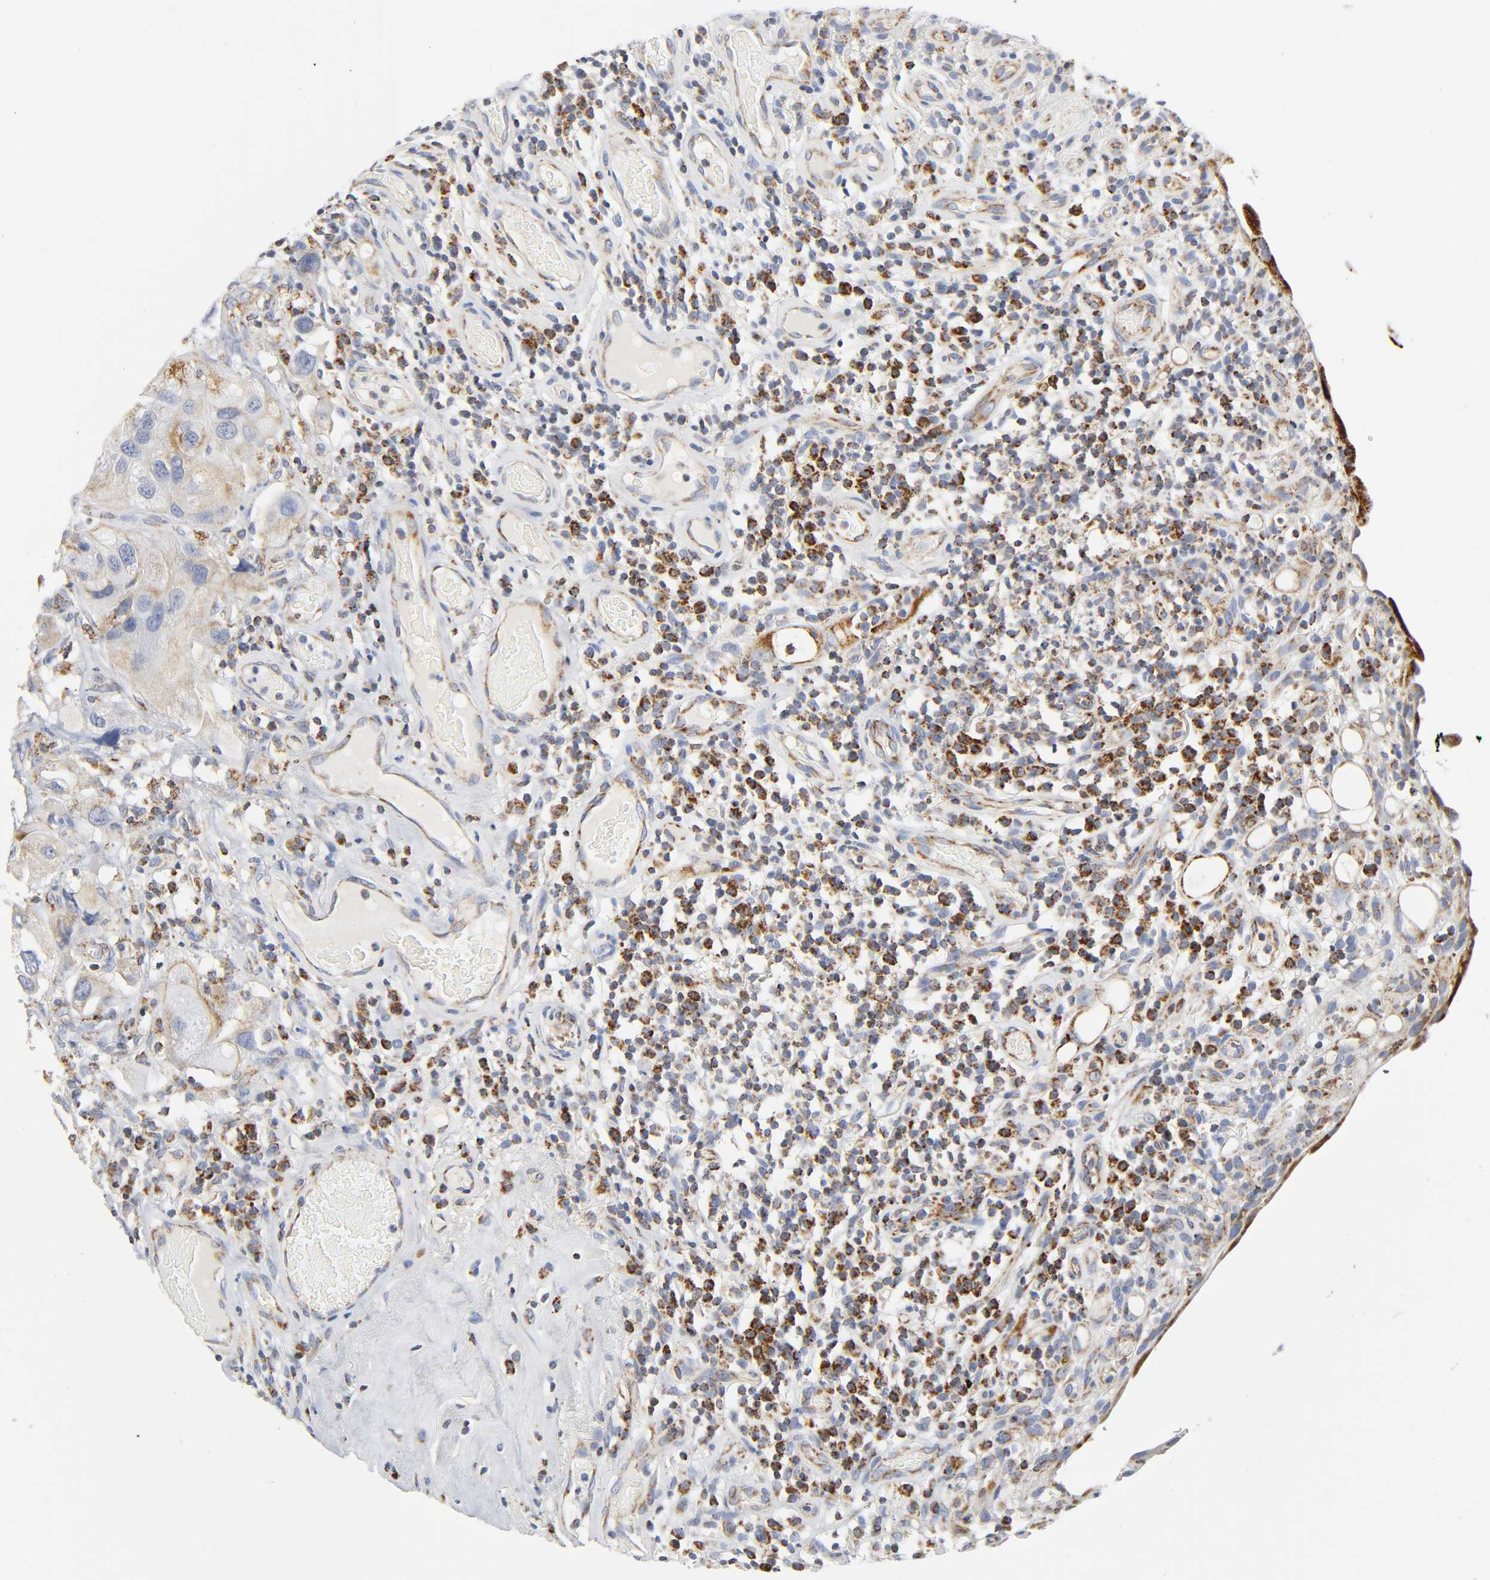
{"staining": {"intensity": "moderate", "quantity": "25%-75%", "location": "cytoplasmic/membranous"}, "tissue": "urothelial cancer", "cell_type": "Tumor cells", "image_type": "cancer", "snomed": [{"axis": "morphology", "description": "Urothelial carcinoma, High grade"}, {"axis": "topography", "description": "Urinary bladder"}], "caption": "Protein staining shows moderate cytoplasmic/membranous staining in about 25%-75% of tumor cells in urothelial cancer.", "gene": "BAK1", "patient": {"sex": "female", "age": 64}}